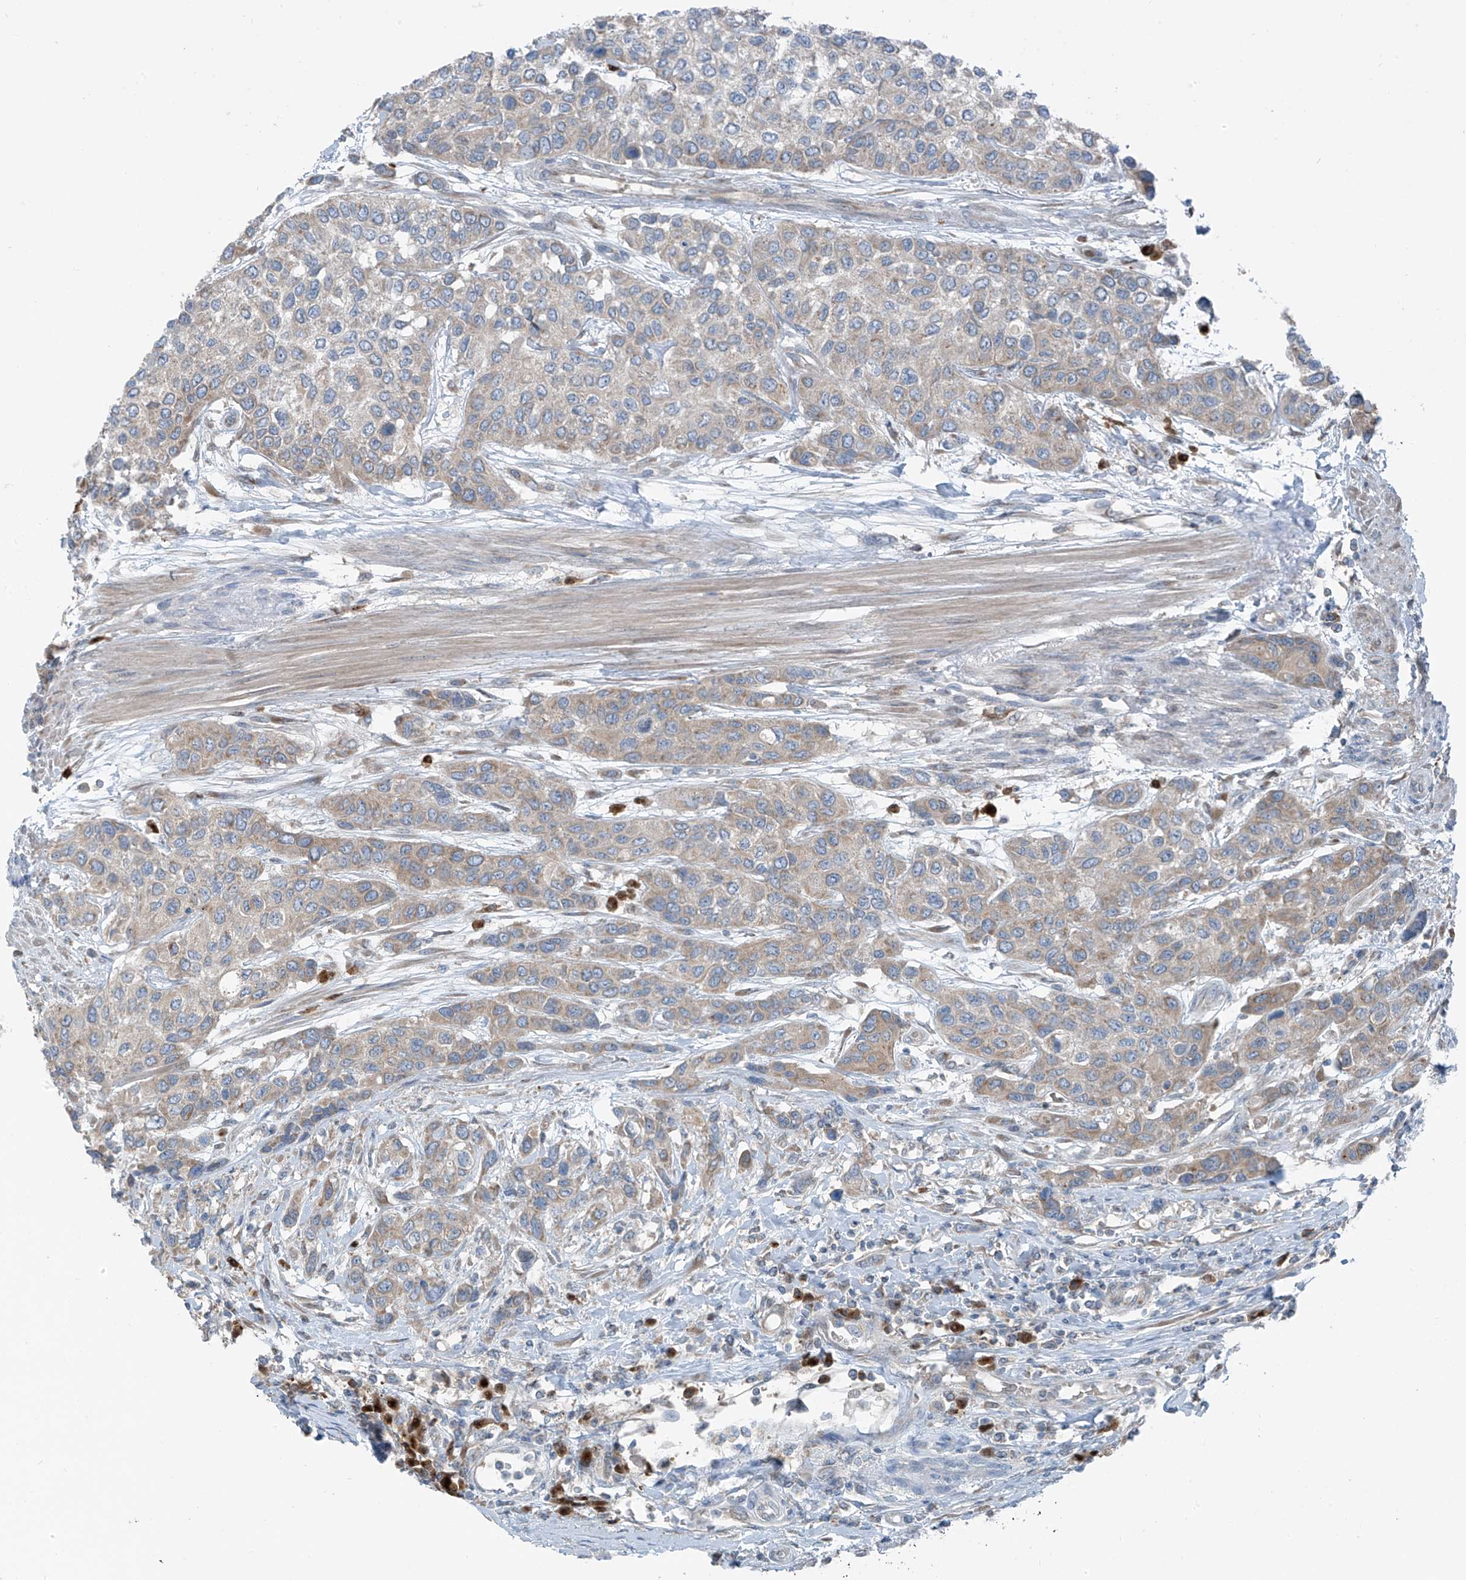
{"staining": {"intensity": "weak", "quantity": "<25%", "location": "cytoplasmic/membranous"}, "tissue": "urothelial cancer", "cell_type": "Tumor cells", "image_type": "cancer", "snomed": [{"axis": "morphology", "description": "Normal tissue, NOS"}, {"axis": "morphology", "description": "Urothelial carcinoma, High grade"}, {"axis": "topography", "description": "Vascular tissue"}, {"axis": "topography", "description": "Urinary bladder"}], "caption": "Immunohistochemistry (IHC) micrograph of human urothelial cancer stained for a protein (brown), which shows no expression in tumor cells. (DAB IHC with hematoxylin counter stain).", "gene": "SLC12A6", "patient": {"sex": "female", "age": 56}}